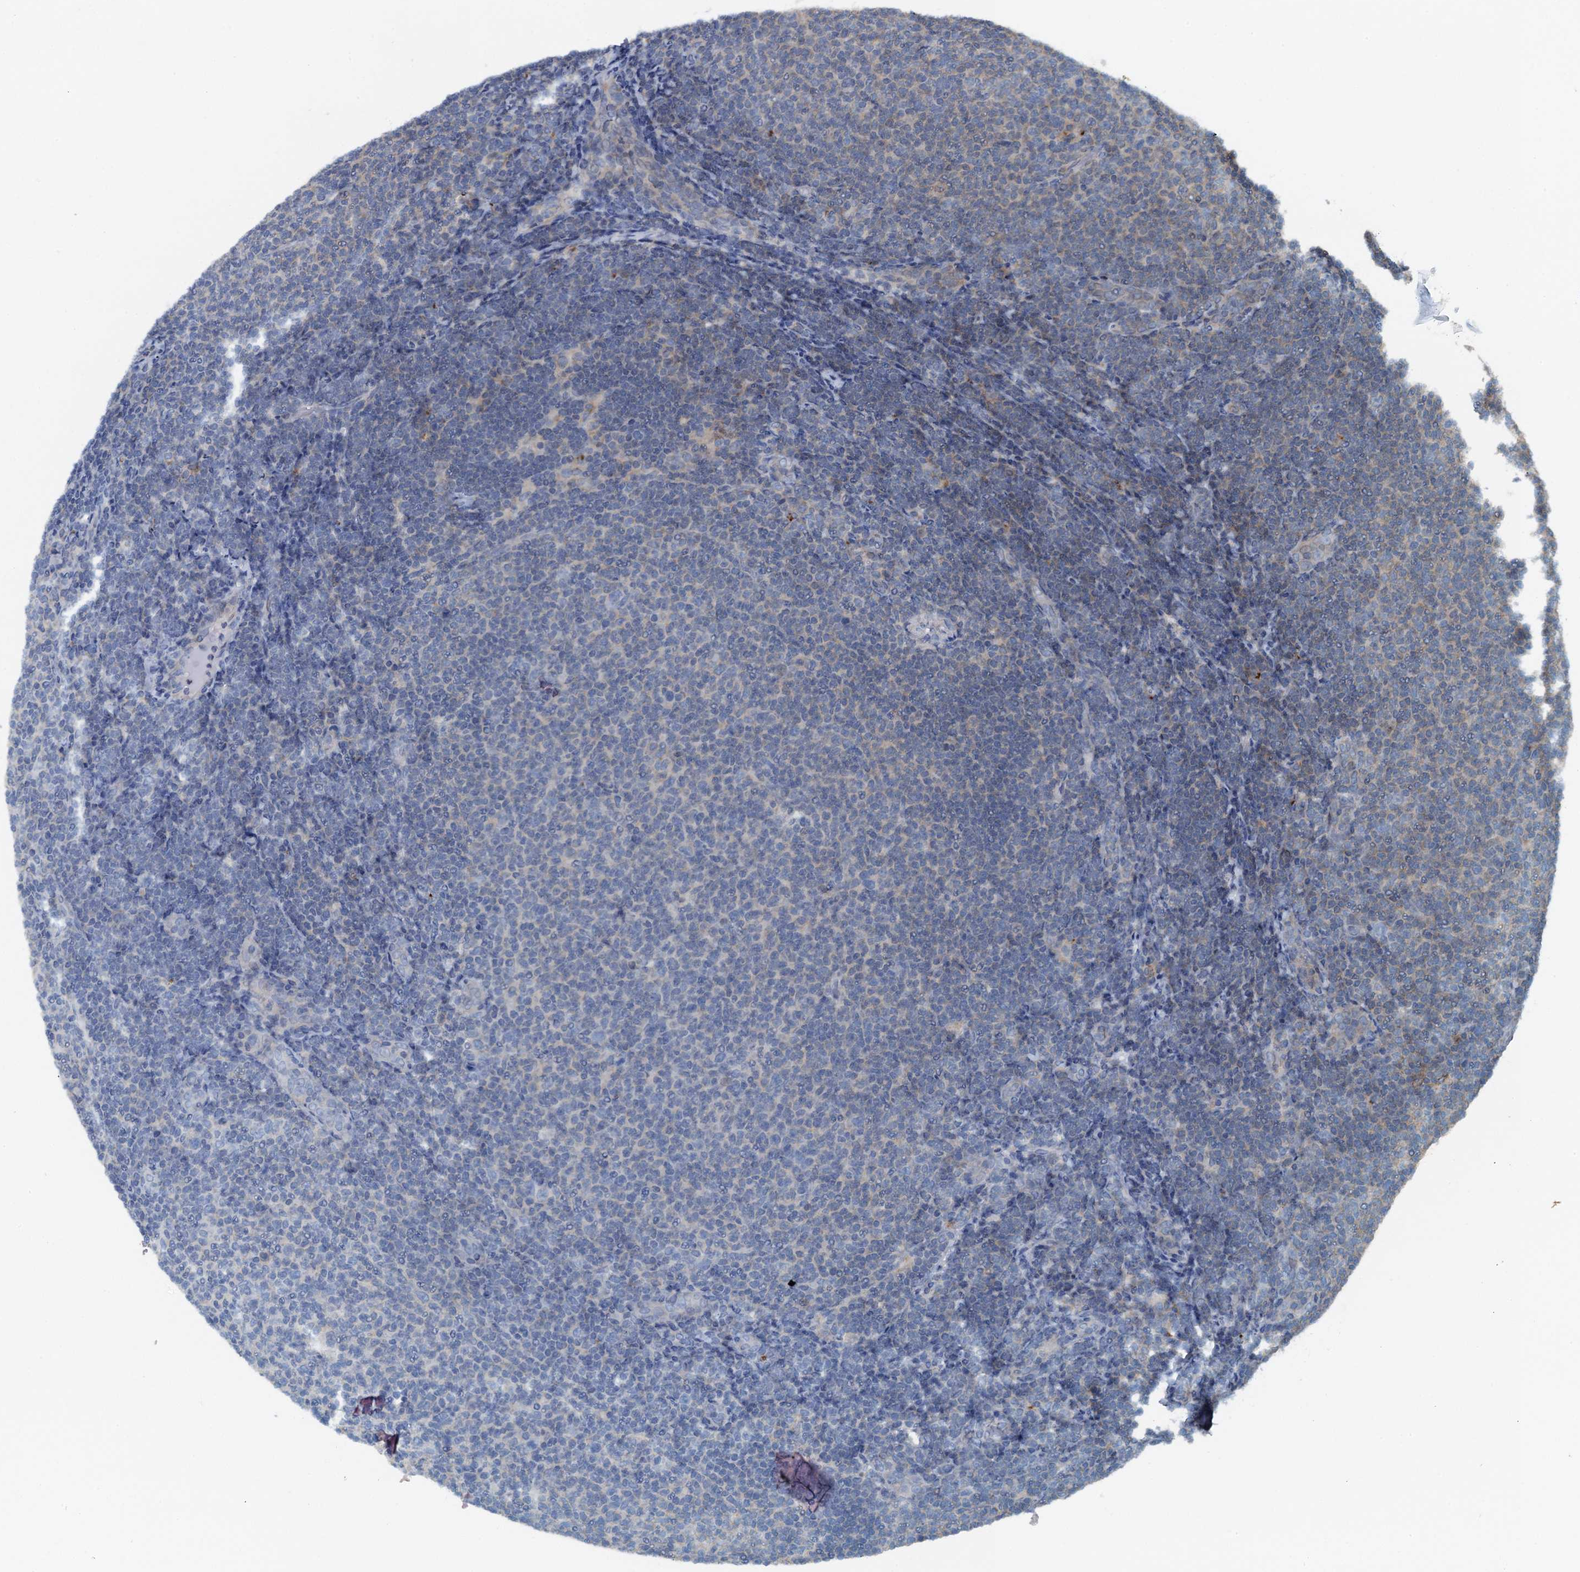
{"staining": {"intensity": "negative", "quantity": "none", "location": "none"}, "tissue": "lymphoma", "cell_type": "Tumor cells", "image_type": "cancer", "snomed": [{"axis": "morphology", "description": "Malignant lymphoma, non-Hodgkin's type, Low grade"}, {"axis": "topography", "description": "Lymph node"}], "caption": "Immunohistochemistry (IHC) image of neoplastic tissue: human lymphoma stained with DAB exhibits no significant protein staining in tumor cells. Nuclei are stained in blue.", "gene": "THAP10", "patient": {"sex": "male", "age": 66}}